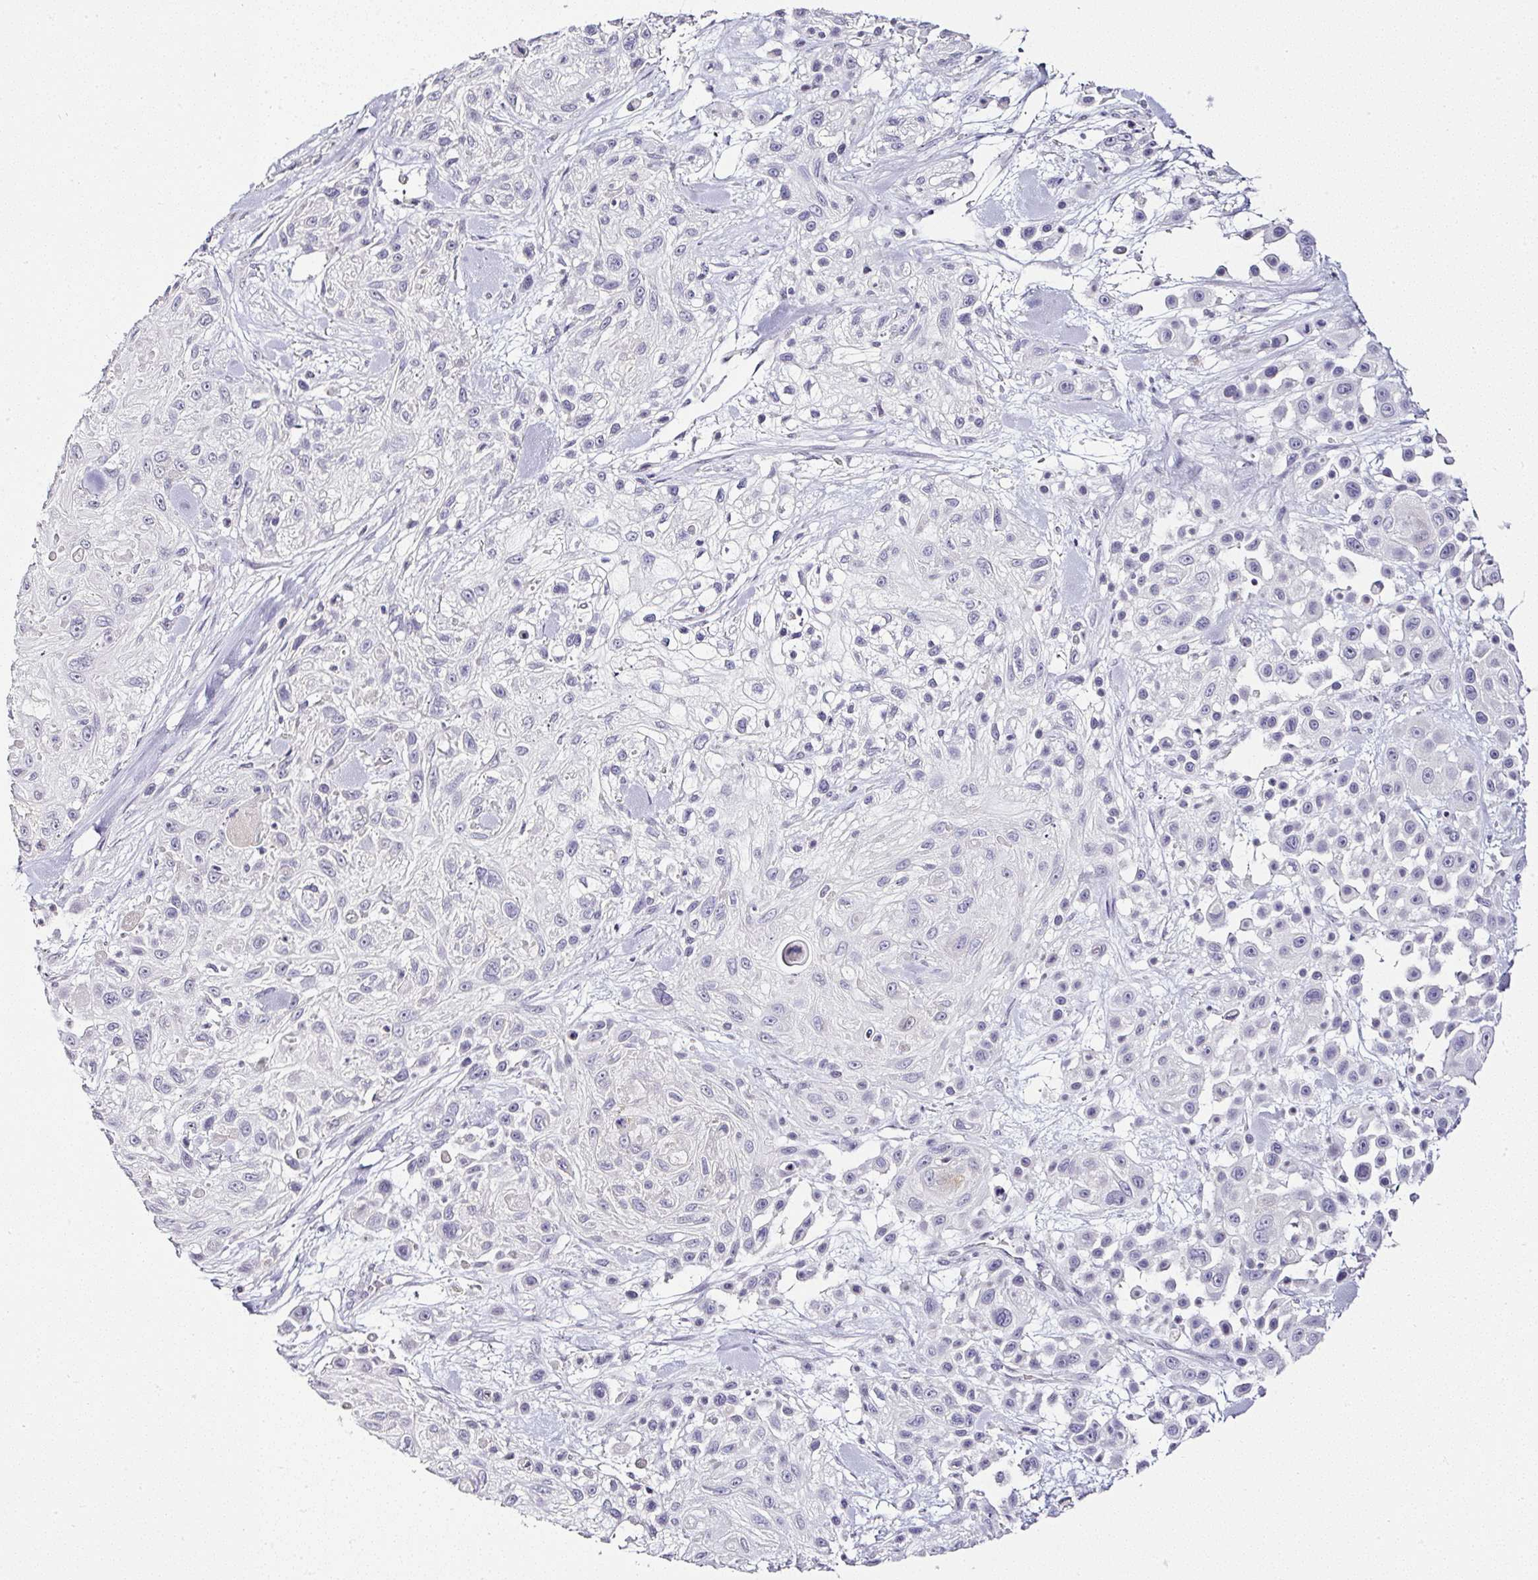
{"staining": {"intensity": "negative", "quantity": "none", "location": "none"}, "tissue": "skin cancer", "cell_type": "Tumor cells", "image_type": "cancer", "snomed": [{"axis": "morphology", "description": "Squamous cell carcinoma, NOS"}, {"axis": "topography", "description": "Skin"}], "caption": "The photomicrograph exhibits no significant staining in tumor cells of squamous cell carcinoma (skin).", "gene": "SERPINB3", "patient": {"sex": "male", "age": 67}}